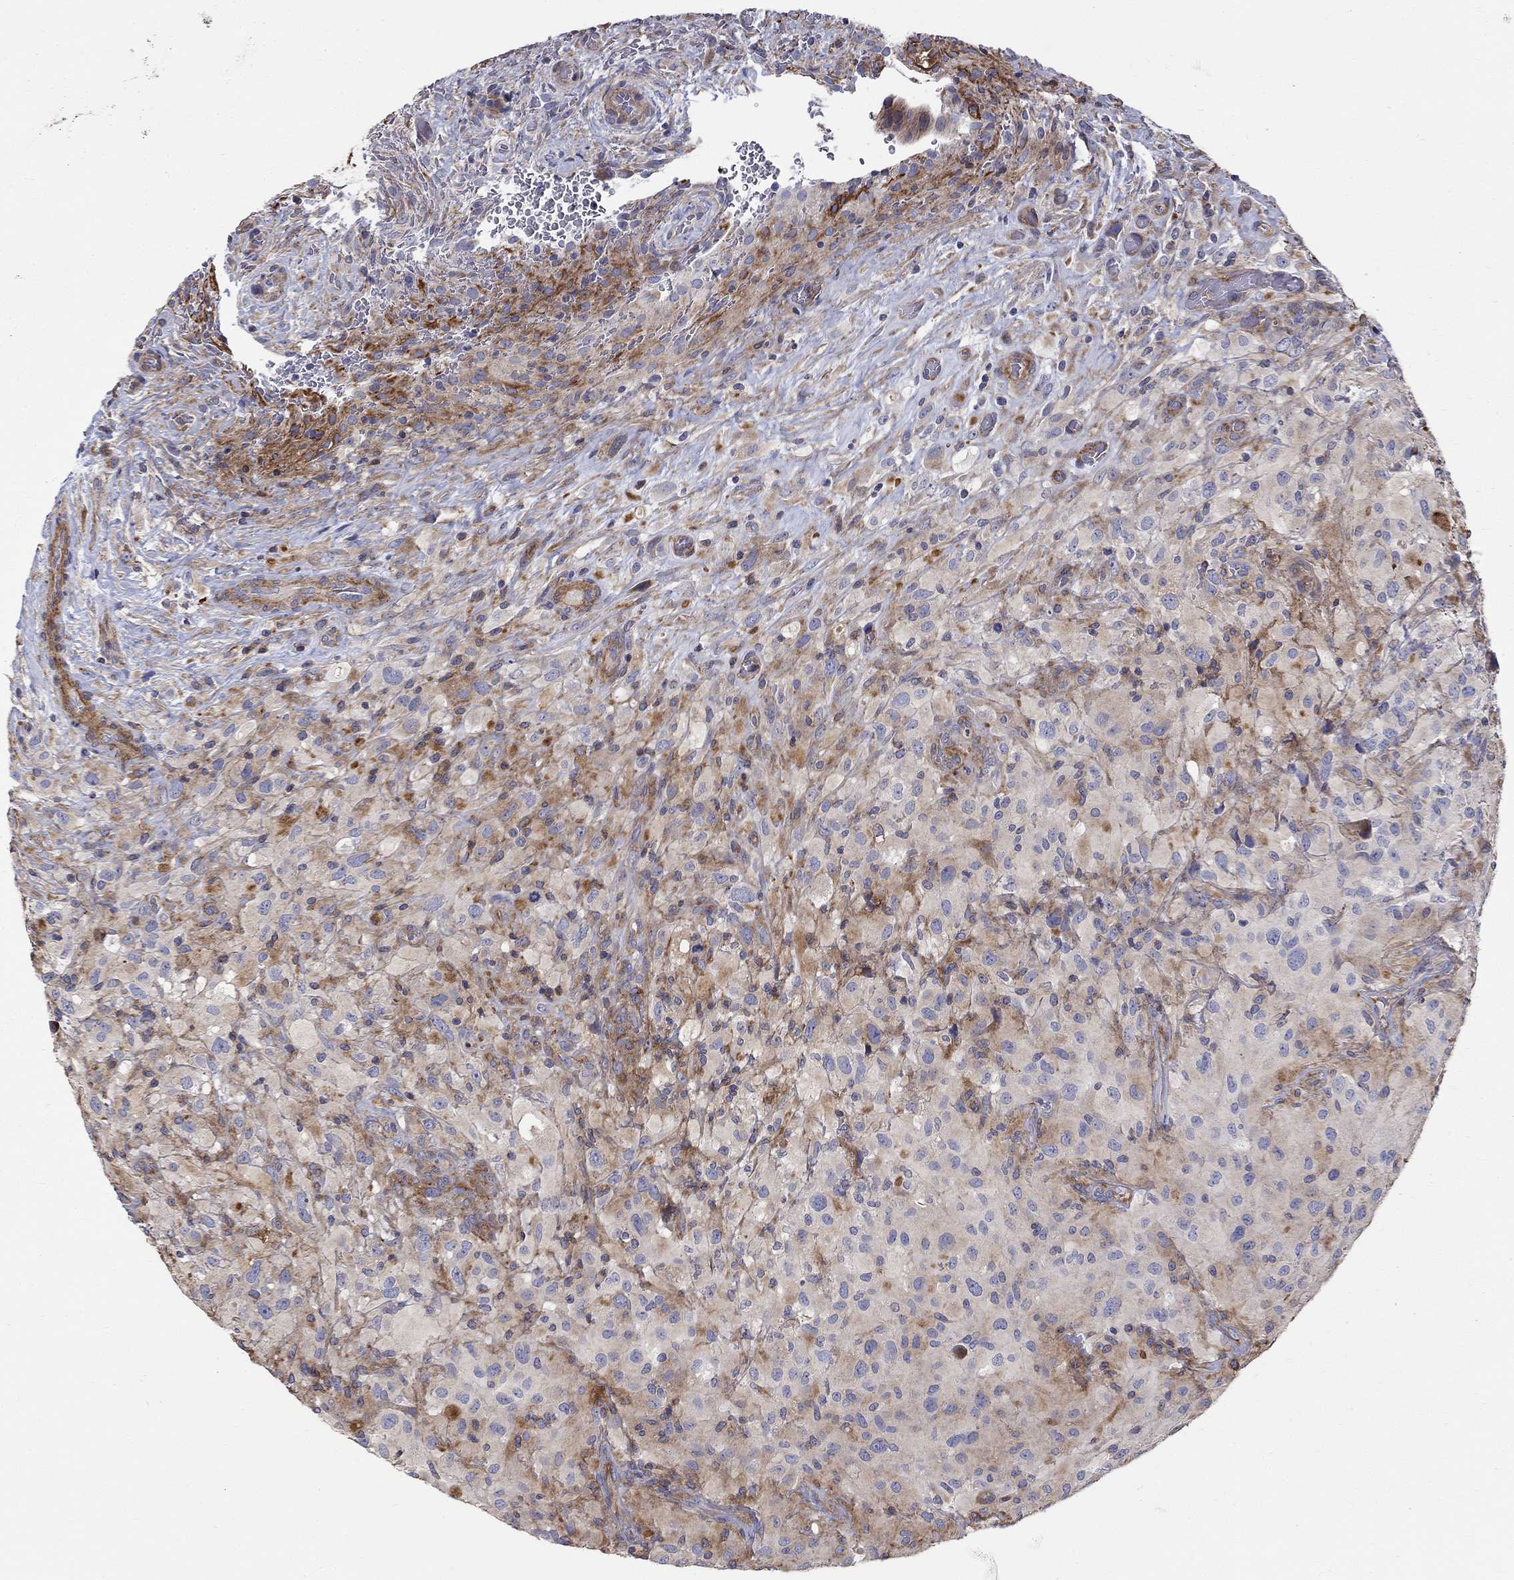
{"staining": {"intensity": "negative", "quantity": "none", "location": "none"}, "tissue": "glioma", "cell_type": "Tumor cells", "image_type": "cancer", "snomed": [{"axis": "morphology", "description": "Glioma, malignant, High grade"}, {"axis": "topography", "description": "Cerebral cortex"}], "caption": "A photomicrograph of glioma stained for a protein reveals no brown staining in tumor cells.", "gene": "NPHP1", "patient": {"sex": "male", "age": 35}}